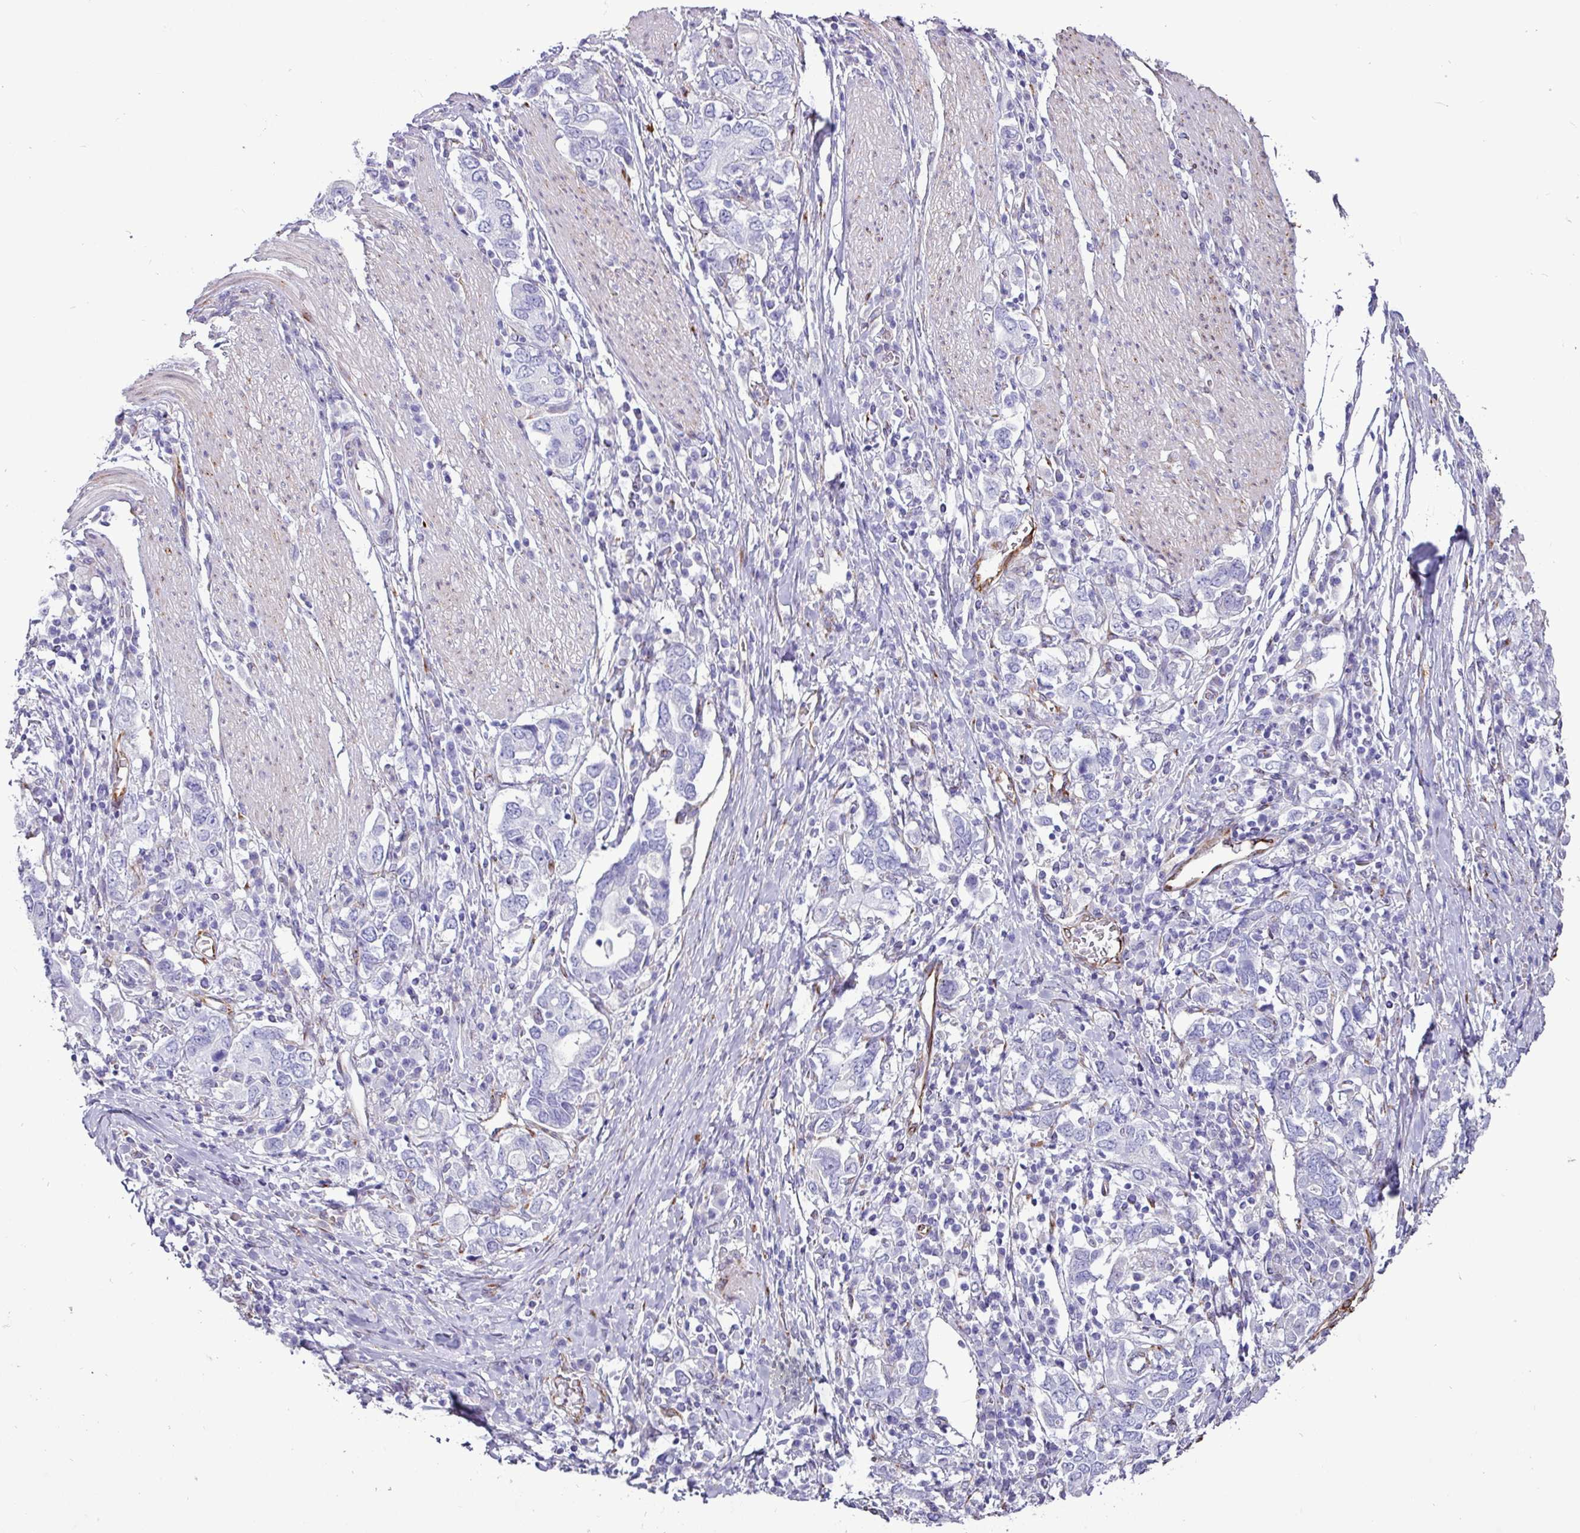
{"staining": {"intensity": "negative", "quantity": "none", "location": "none"}, "tissue": "stomach cancer", "cell_type": "Tumor cells", "image_type": "cancer", "snomed": [{"axis": "morphology", "description": "Adenocarcinoma, NOS"}, {"axis": "topography", "description": "Stomach, upper"}, {"axis": "topography", "description": "Stomach"}], "caption": "Protein analysis of stomach cancer shows no significant staining in tumor cells.", "gene": "PPP1R35", "patient": {"sex": "male", "age": 62}}